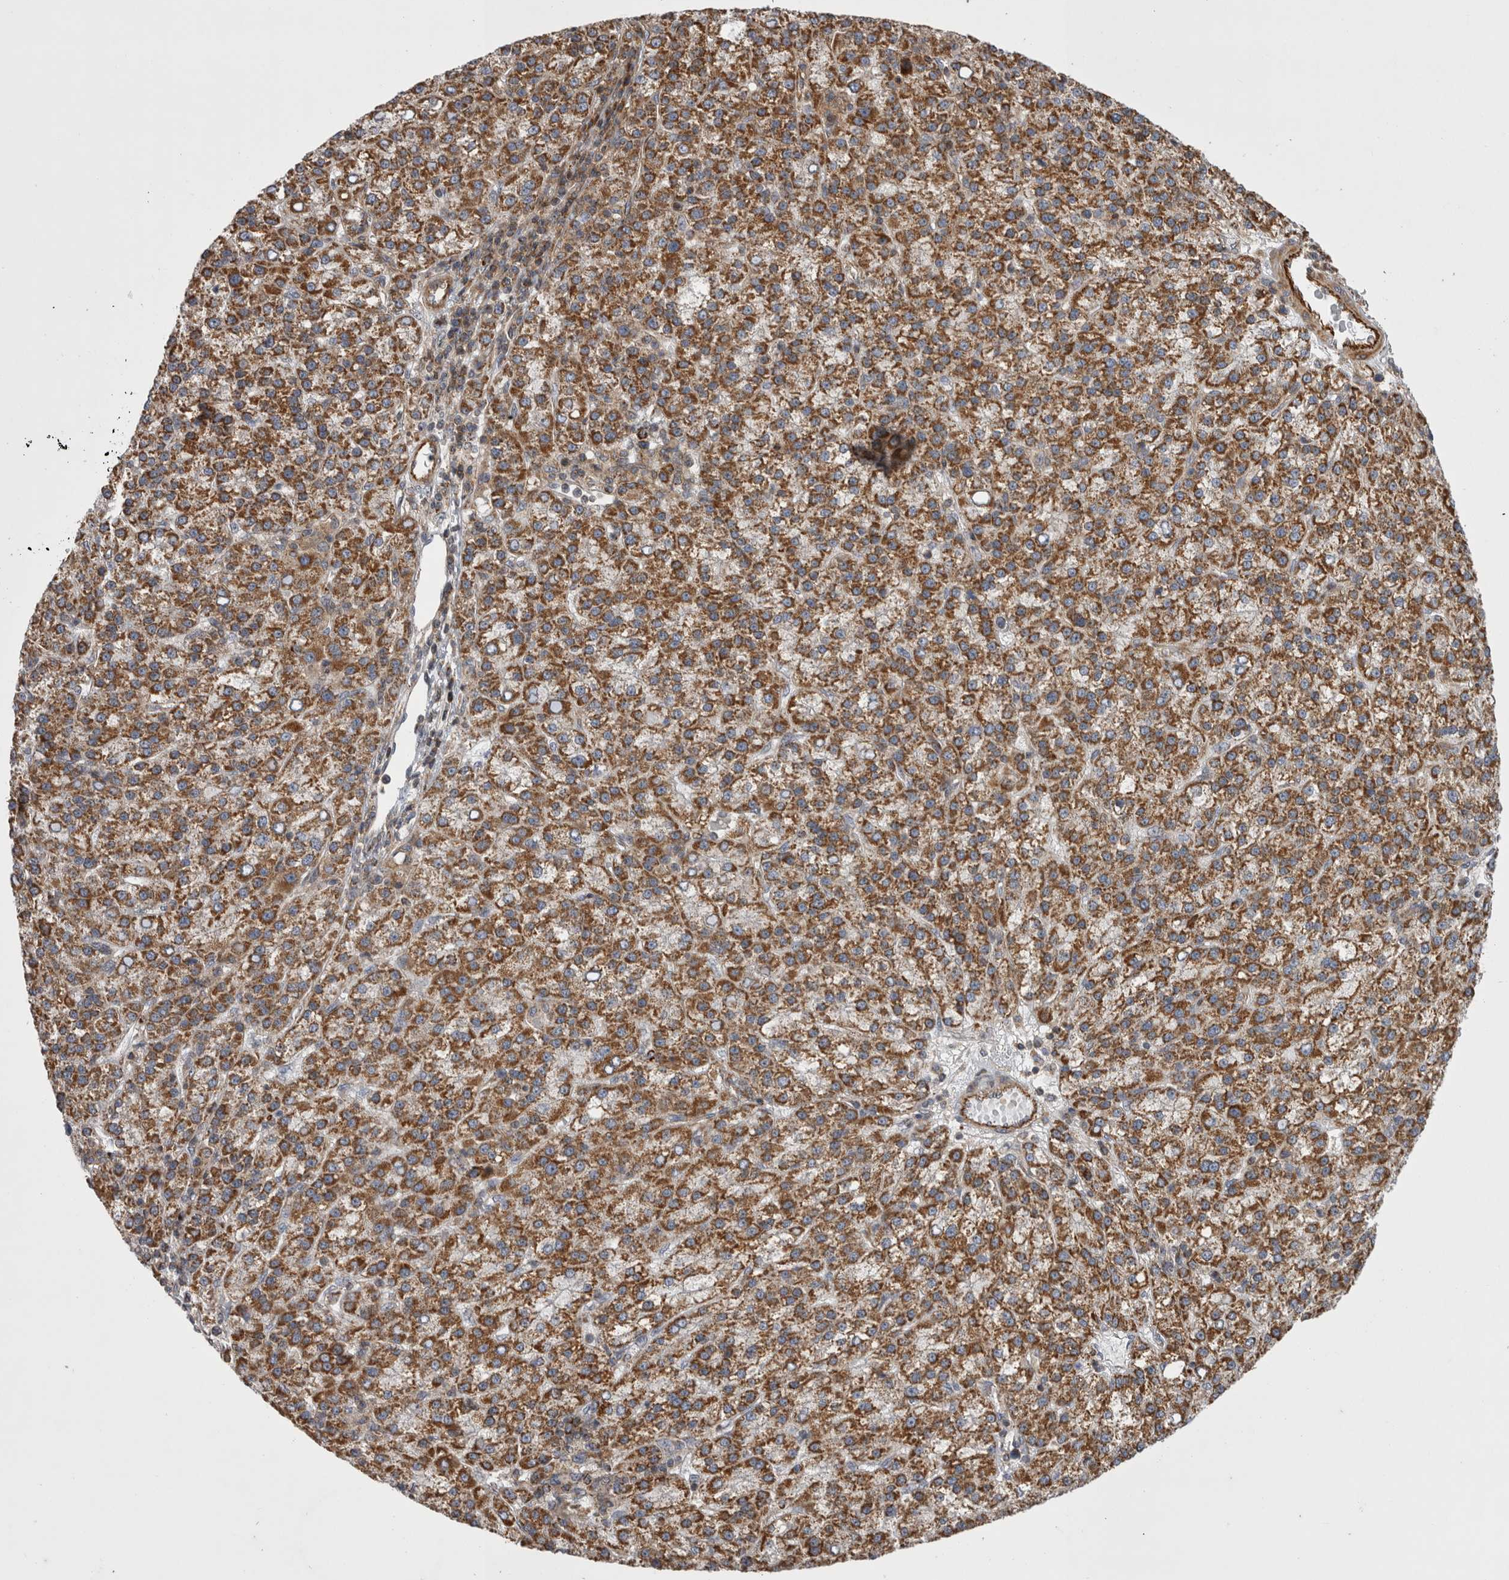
{"staining": {"intensity": "strong", "quantity": ">75%", "location": "cytoplasmic/membranous"}, "tissue": "liver cancer", "cell_type": "Tumor cells", "image_type": "cancer", "snomed": [{"axis": "morphology", "description": "Carcinoma, Hepatocellular, NOS"}, {"axis": "topography", "description": "Liver"}], "caption": "An immunohistochemistry (IHC) micrograph of neoplastic tissue is shown. Protein staining in brown shows strong cytoplasmic/membranous positivity in liver cancer (hepatocellular carcinoma) within tumor cells. The staining was performed using DAB to visualize the protein expression in brown, while the nuclei were stained in blue with hematoxylin (Magnification: 20x).", "gene": "TSPOAP1", "patient": {"sex": "female", "age": 58}}